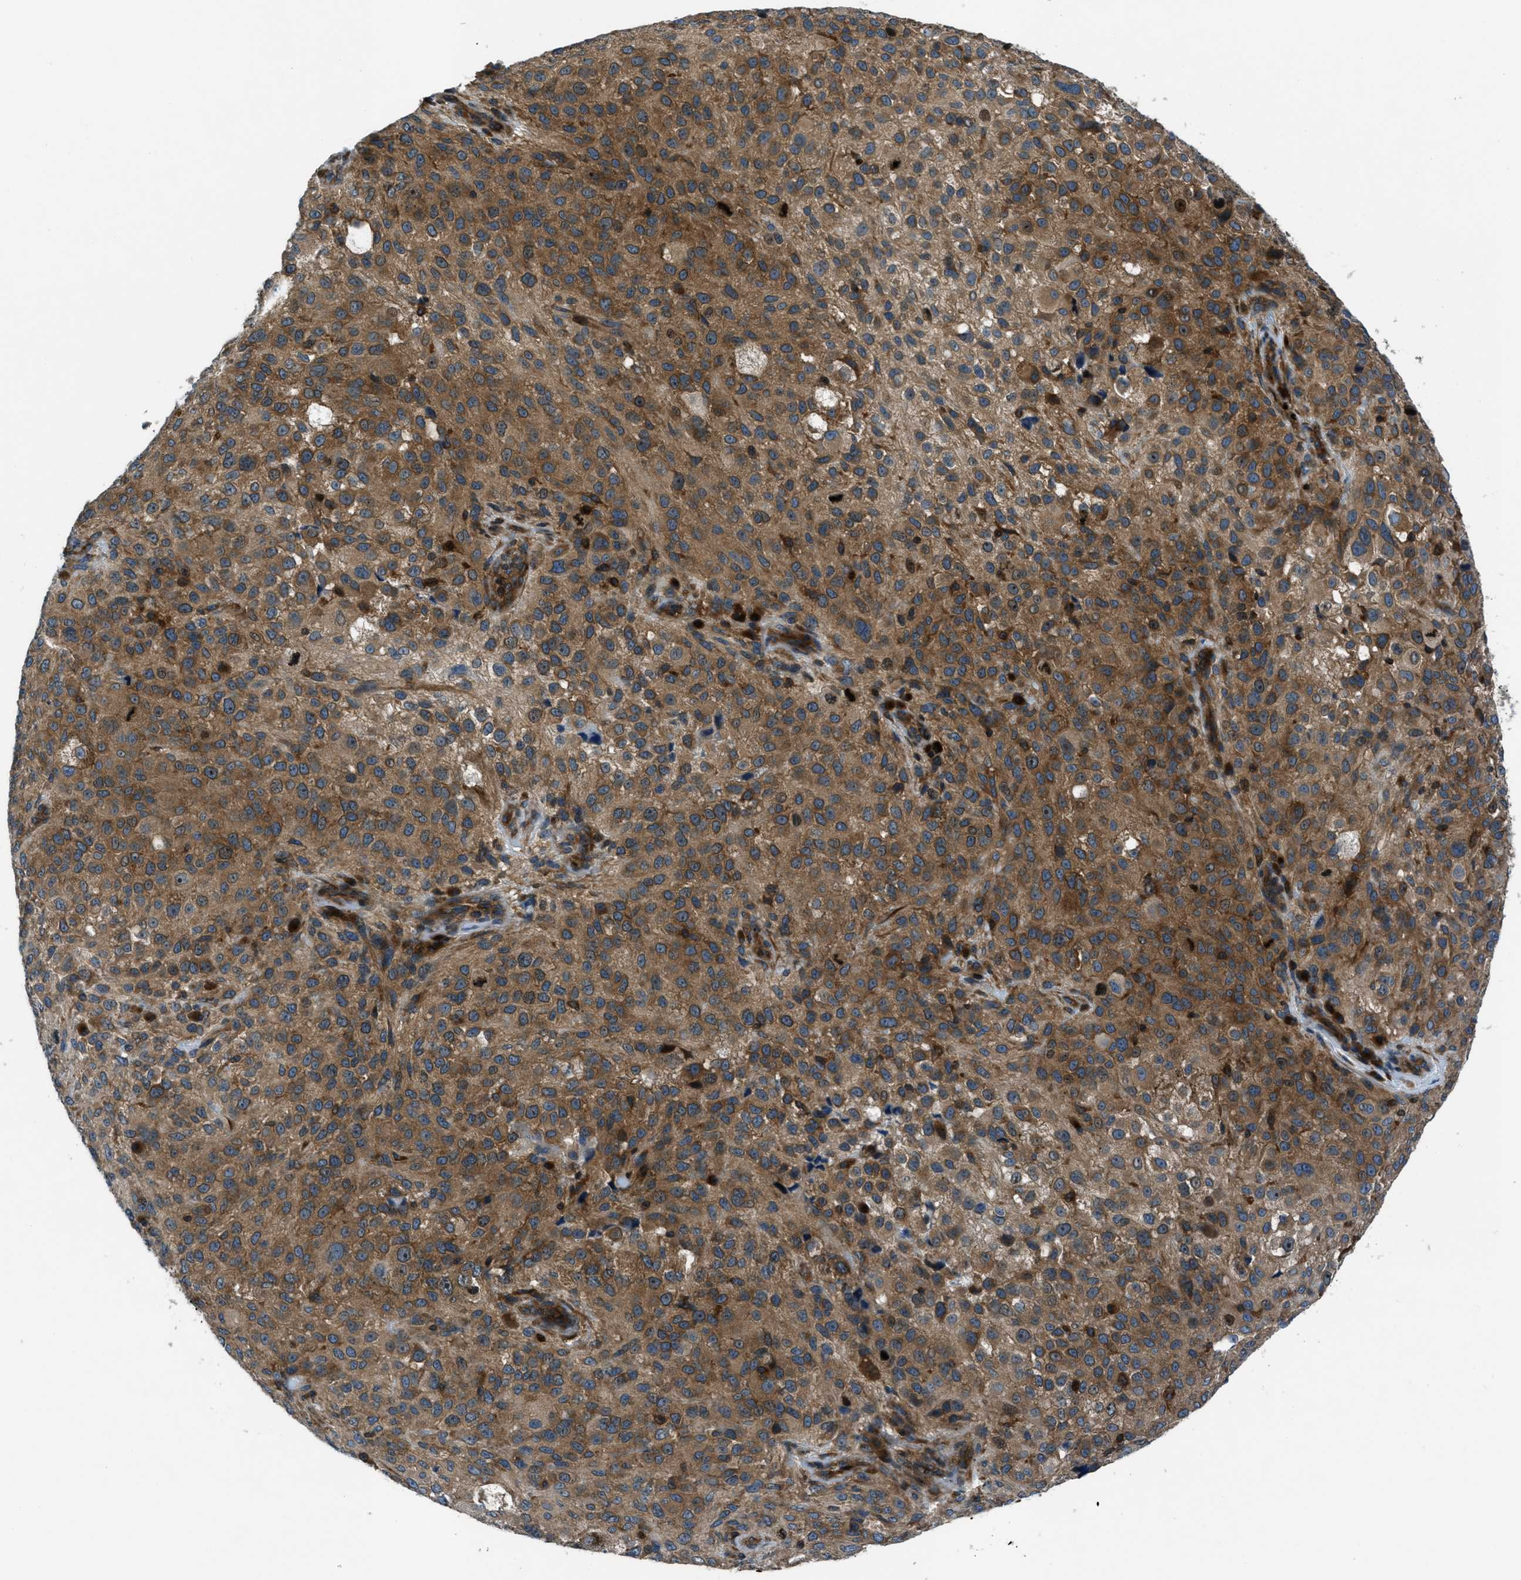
{"staining": {"intensity": "moderate", "quantity": ">75%", "location": "cytoplasmic/membranous"}, "tissue": "melanoma", "cell_type": "Tumor cells", "image_type": "cancer", "snomed": [{"axis": "morphology", "description": "Necrosis, NOS"}, {"axis": "morphology", "description": "Malignant melanoma, NOS"}, {"axis": "topography", "description": "Skin"}], "caption": "IHC staining of malignant melanoma, which exhibits medium levels of moderate cytoplasmic/membranous positivity in approximately >75% of tumor cells indicating moderate cytoplasmic/membranous protein expression. The staining was performed using DAB (3,3'-diaminobenzidine) (brown) for protein detection and nuclei were counterstained in hematoxylin (blue).", "gene": "ARFGAP2", "patient": {"sex": "female", "age": 87}}